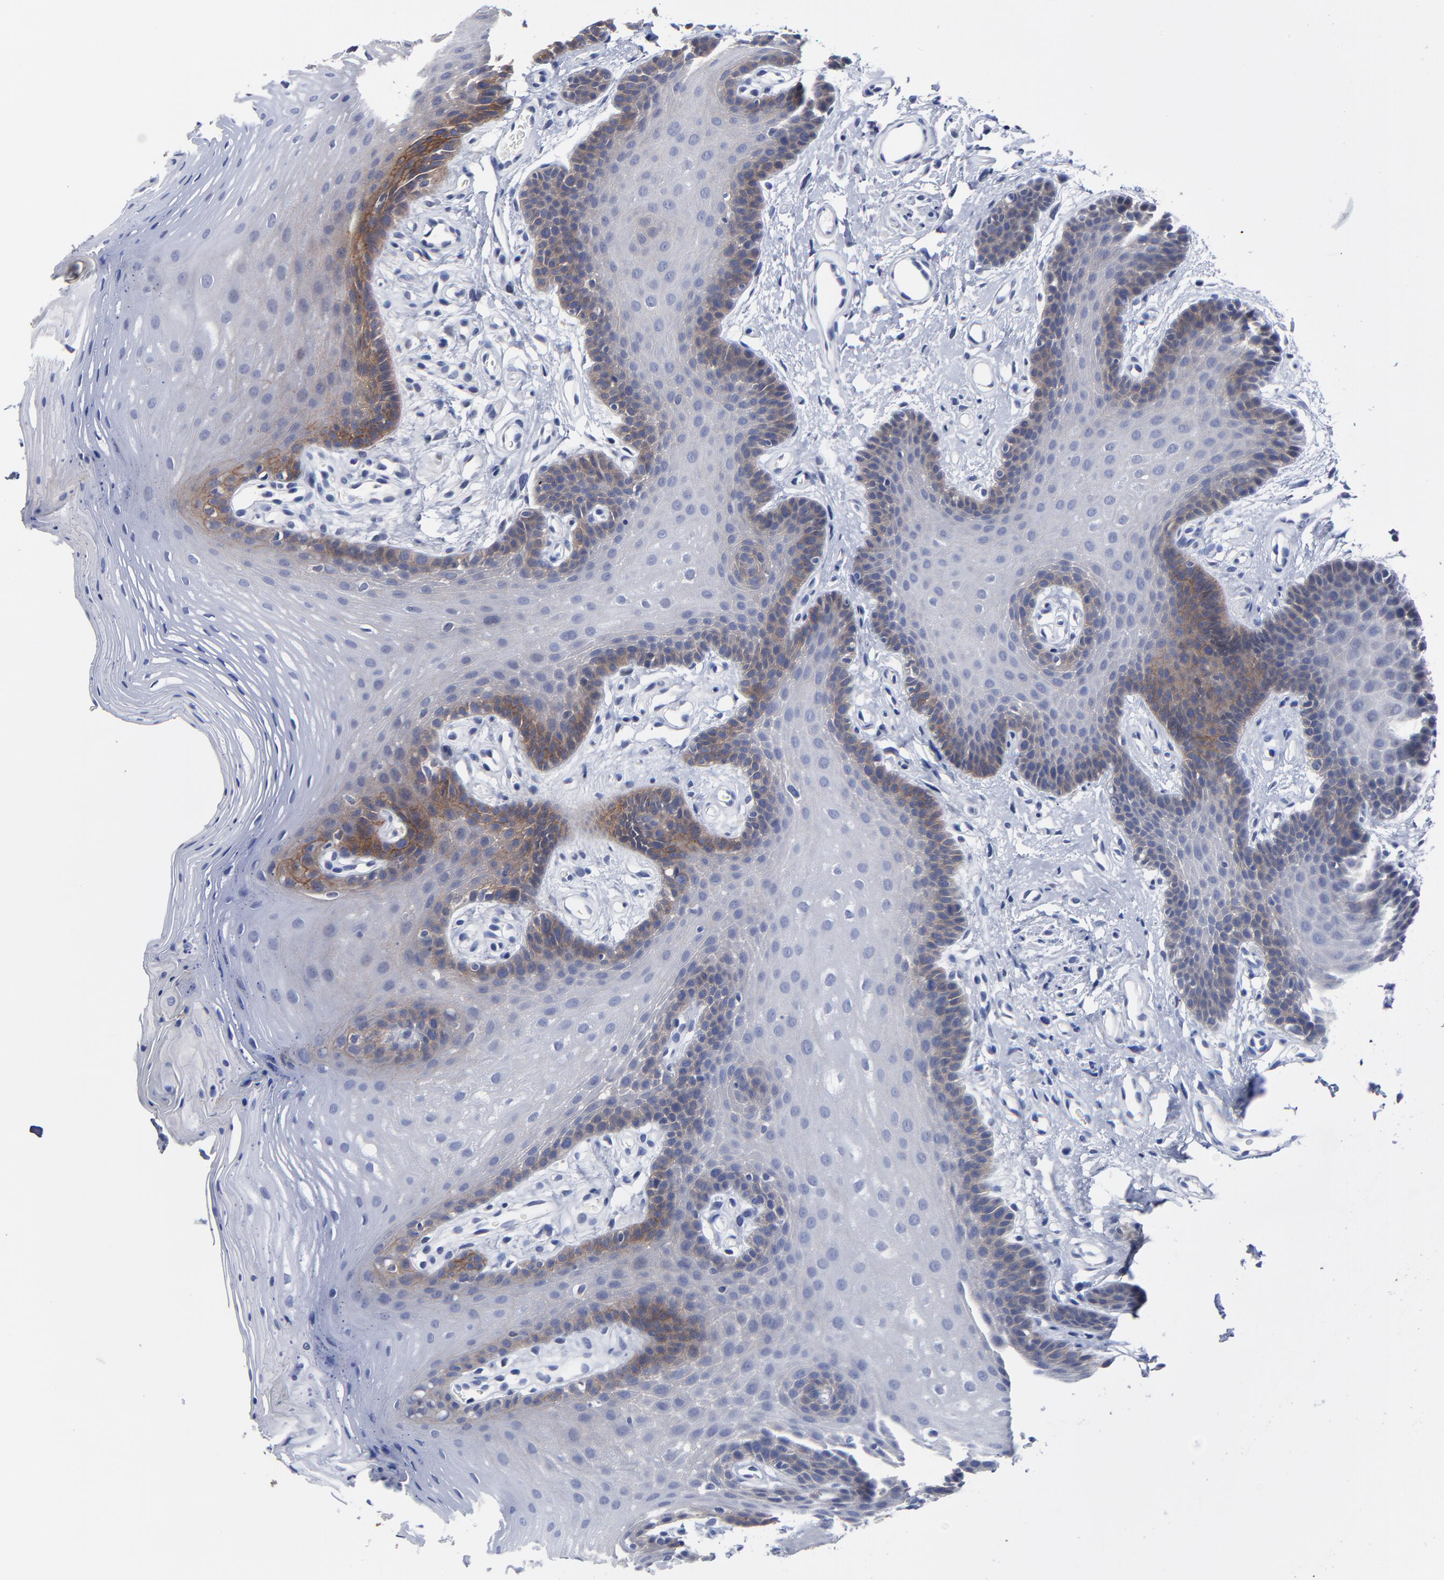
{"staining": {"intensity": "weak", "quantity": "<25%", "location": "cytoplasmic/membranous"}, "tissue": "oral mucosa", "cell_type": "Squamous epithelial cells", "image_type": "normal", "snomed": [{"axis": "morphology", "description": "Normal tissue, NOS"}, {"axis": "topography", "description": "Oral tissue"}], "caption": "Immunohistochemistry of unremarkable human oral mucosa demonstrates no expression in squamous epithelial cells.", "gene": "CXADR", "patient": {"sex": "male", "age": 62}}